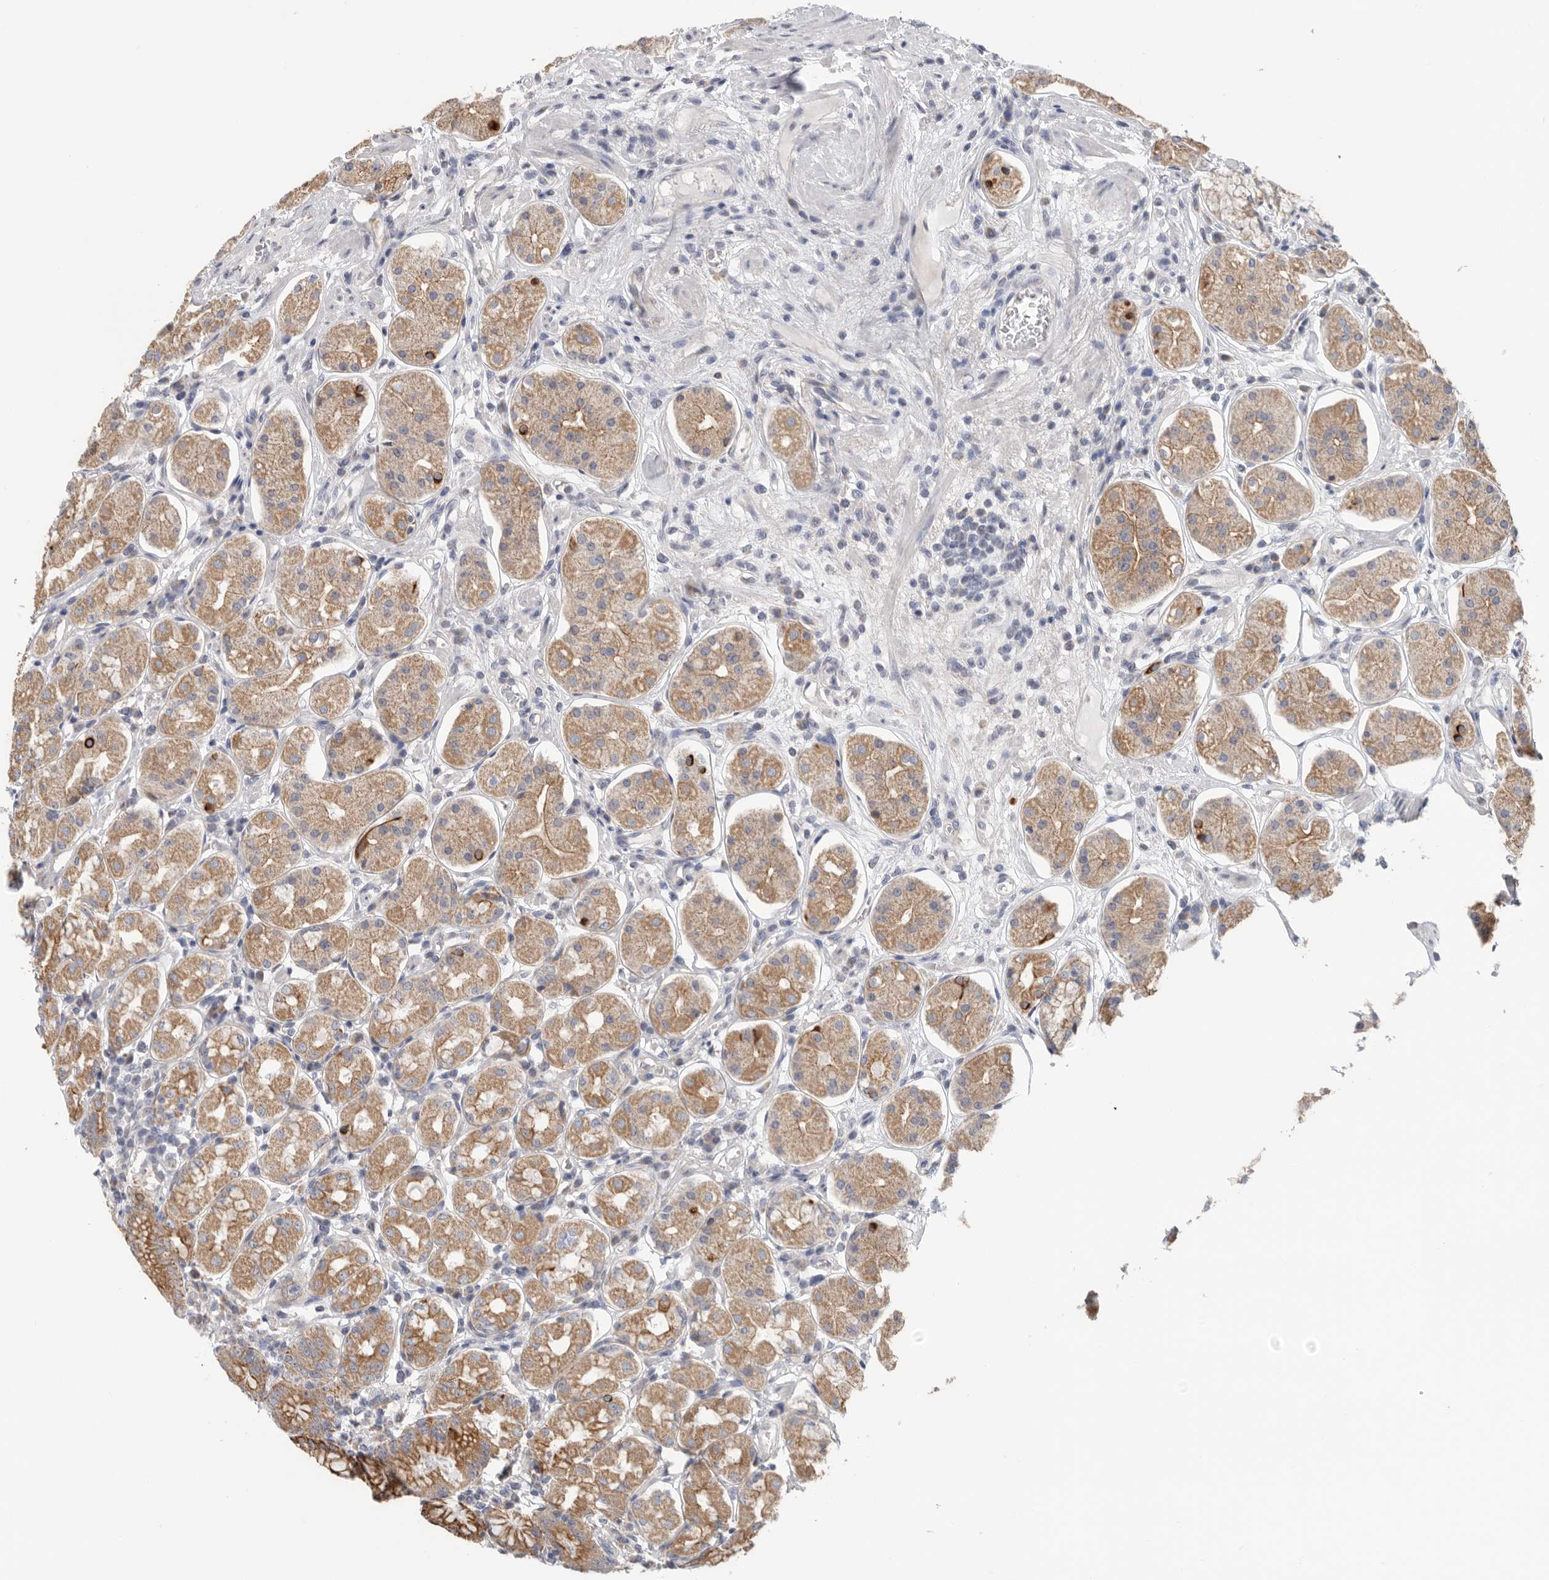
{"staining": {"intensity": "moderate", "quantity": ">75%", "location": "cytoplasmic/membranous"}, "tissue": "stomach", "cell_type": "Glandular cells", "image_type": "normal", "snomed": [{"axis": "morphology", "description": "Normal tissue, NOS"}, {"axis": "topography", "description": "Stomach"}, {"axis": "topography", "description": "Stomach, lower"}], "caption": "Human stomach stained for a protein (brown) shows moderate cytoplasmic/membranous positive expression in about >75% of glandular cells.", "gene": "MTFR1L", "patient": {"sex": "female", "age": 56}}